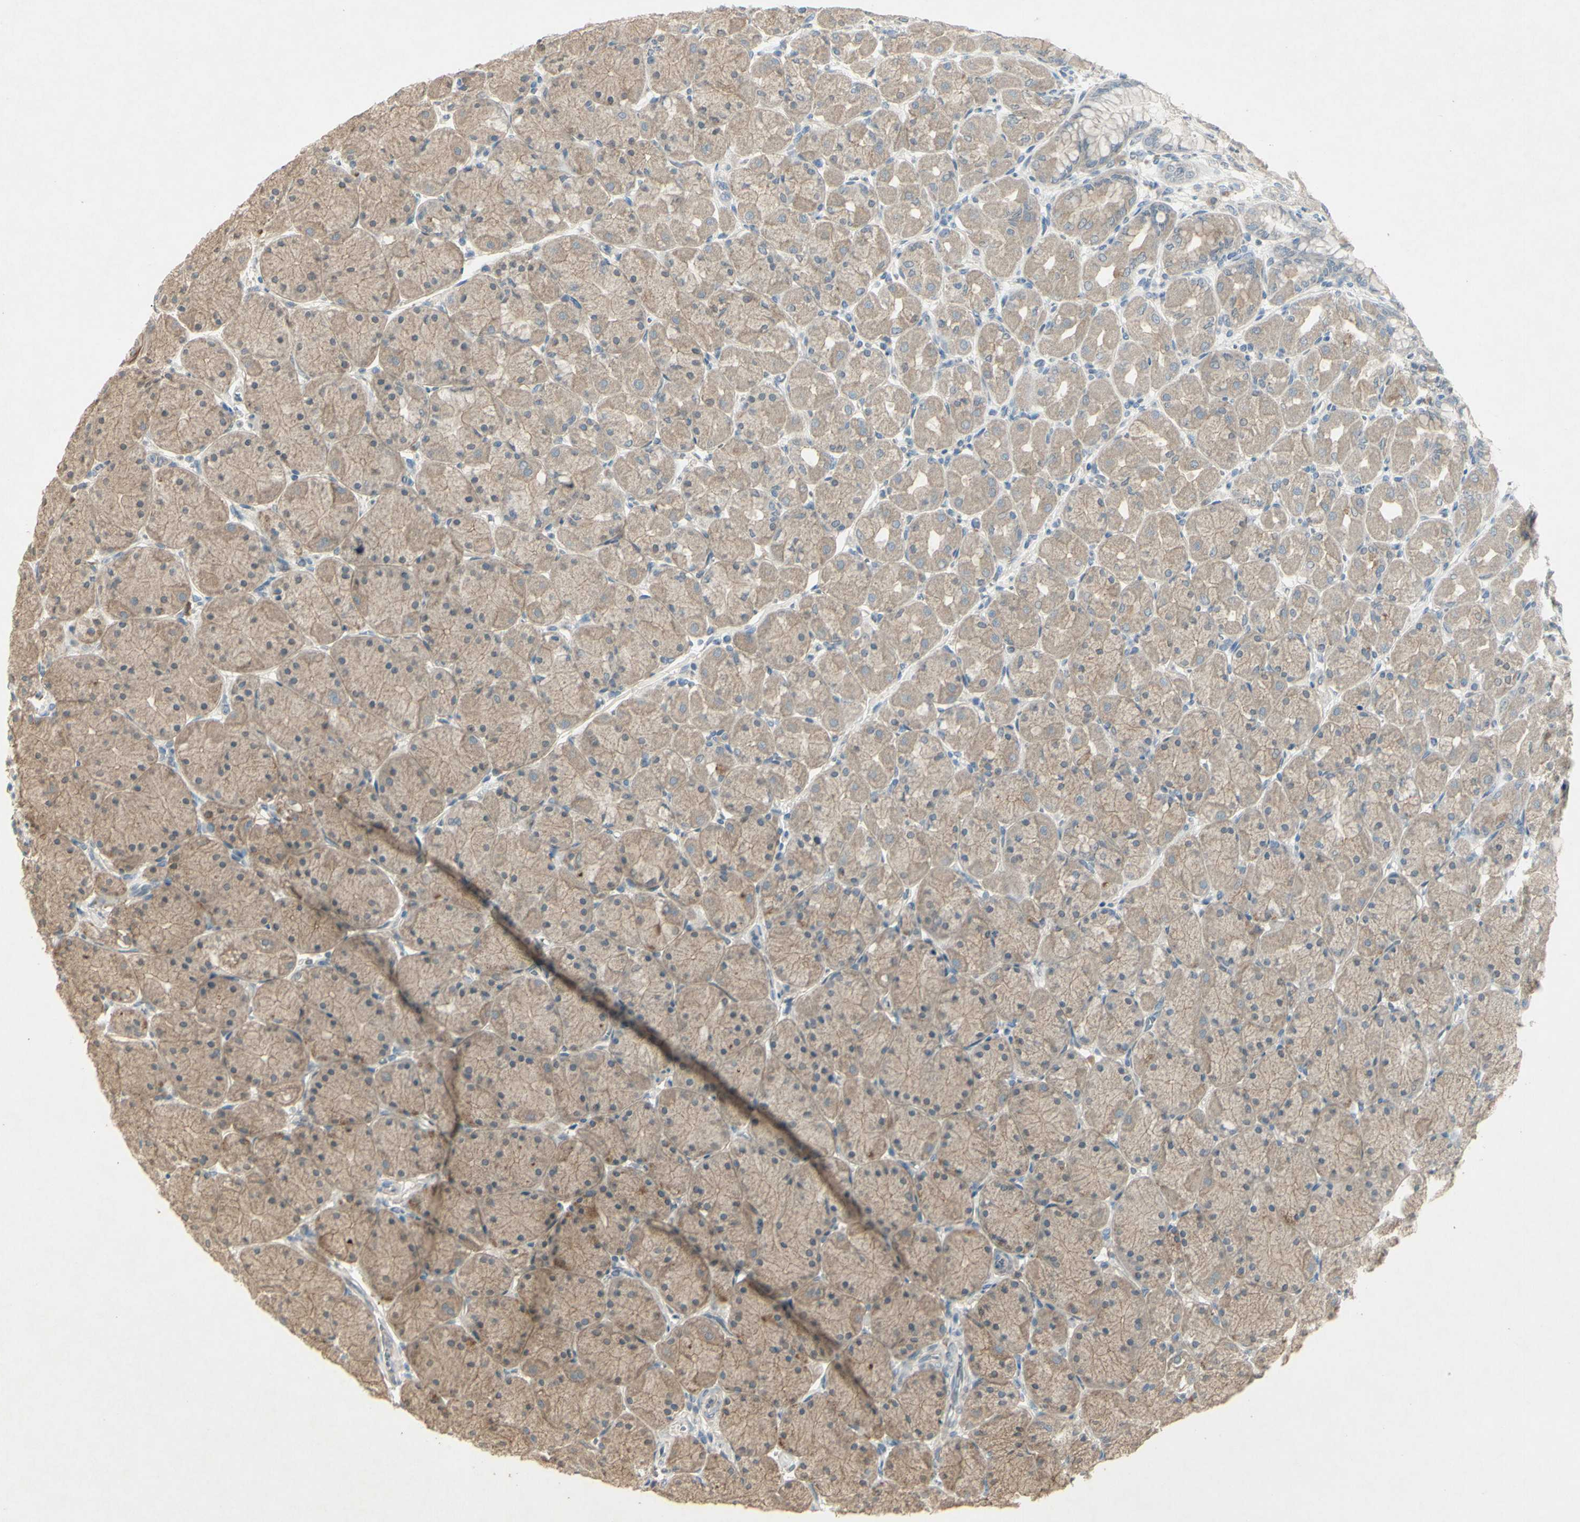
{"staining": {"intensity": "moderate", "quantity": ">75%", "location": "cytoplasmic/membranous"}, "tissue": "stomach", "cell_type": "Glandular cells", "image_type": "normal", "snomed": [{"axis": "morphology", "description": "Normal tissue, NOS"}, {"axis": "topography", "description": "Stomach, upper"}], "caption": "Human stomach stained for a protein (brown) displays moderate cytoplasmic/membranous positive expression in about >75% of glandular cells.", "gene": "TIMM21", "patient": {"sex": "female", "age": 56}}